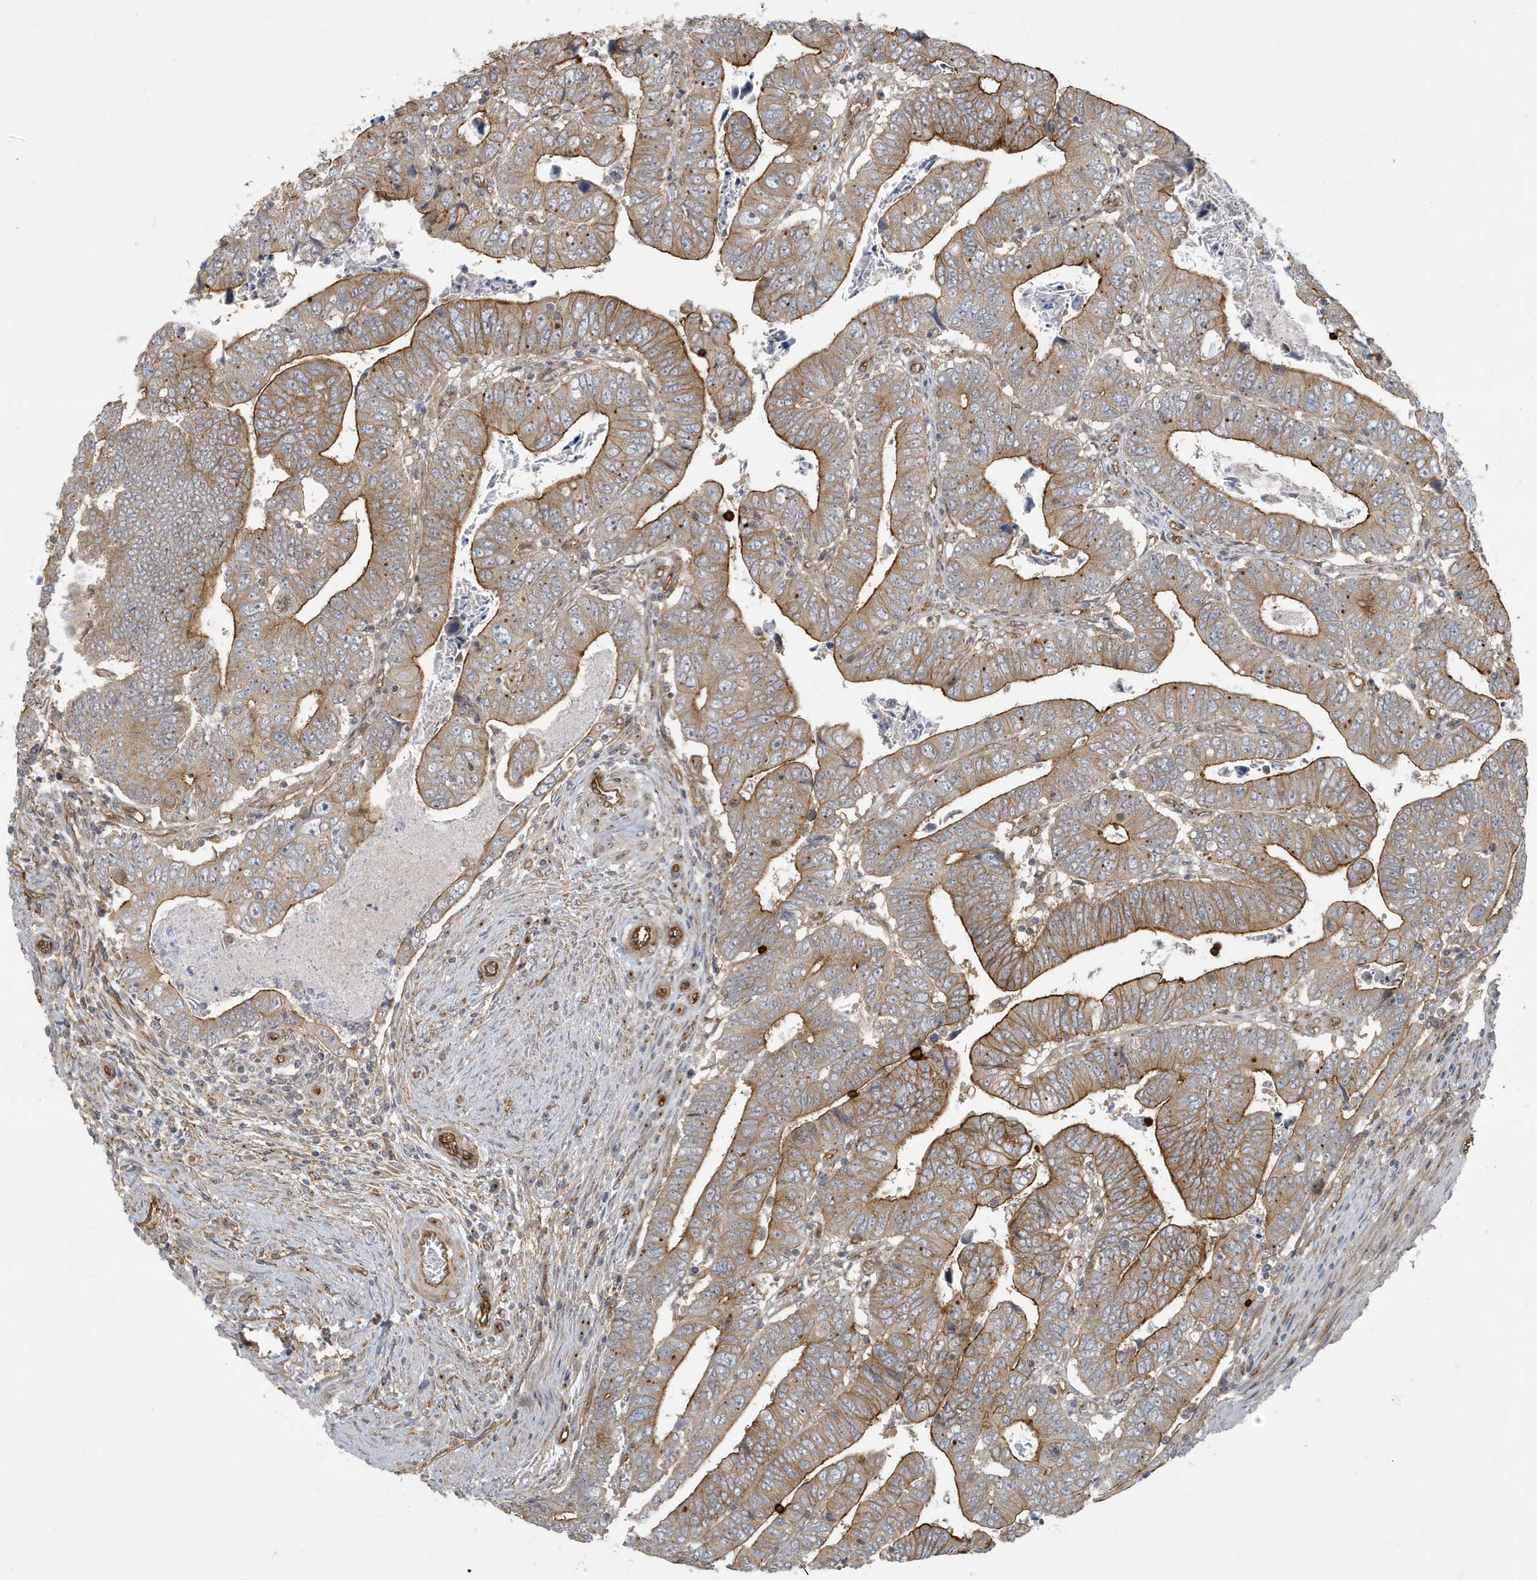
{"staining": {"intensity": "moderate", "quantity": ">75%", "location": "cytoplasmic/membranous"}, "tissue": "colorectal cancer", "cell_type": "Tumor cells", "image_type": "cancer", "snomed": [{"axis": "morphology", "description": "Normal tissue, NOS"}, {"axis": "morphology", "description": "Adenocarcinoma, NOS"}, {"axis": "topography", "description": "Rectum"}], "caption": "This photomicrograph exhibits immunohistochemistry staining of colorectal cancer, with medium moderate cytoplasmic/membranous expression in approximately >75% of tumor cells.", "gene": "ATP23", "patient": {"sex": "female", "age": 65}}